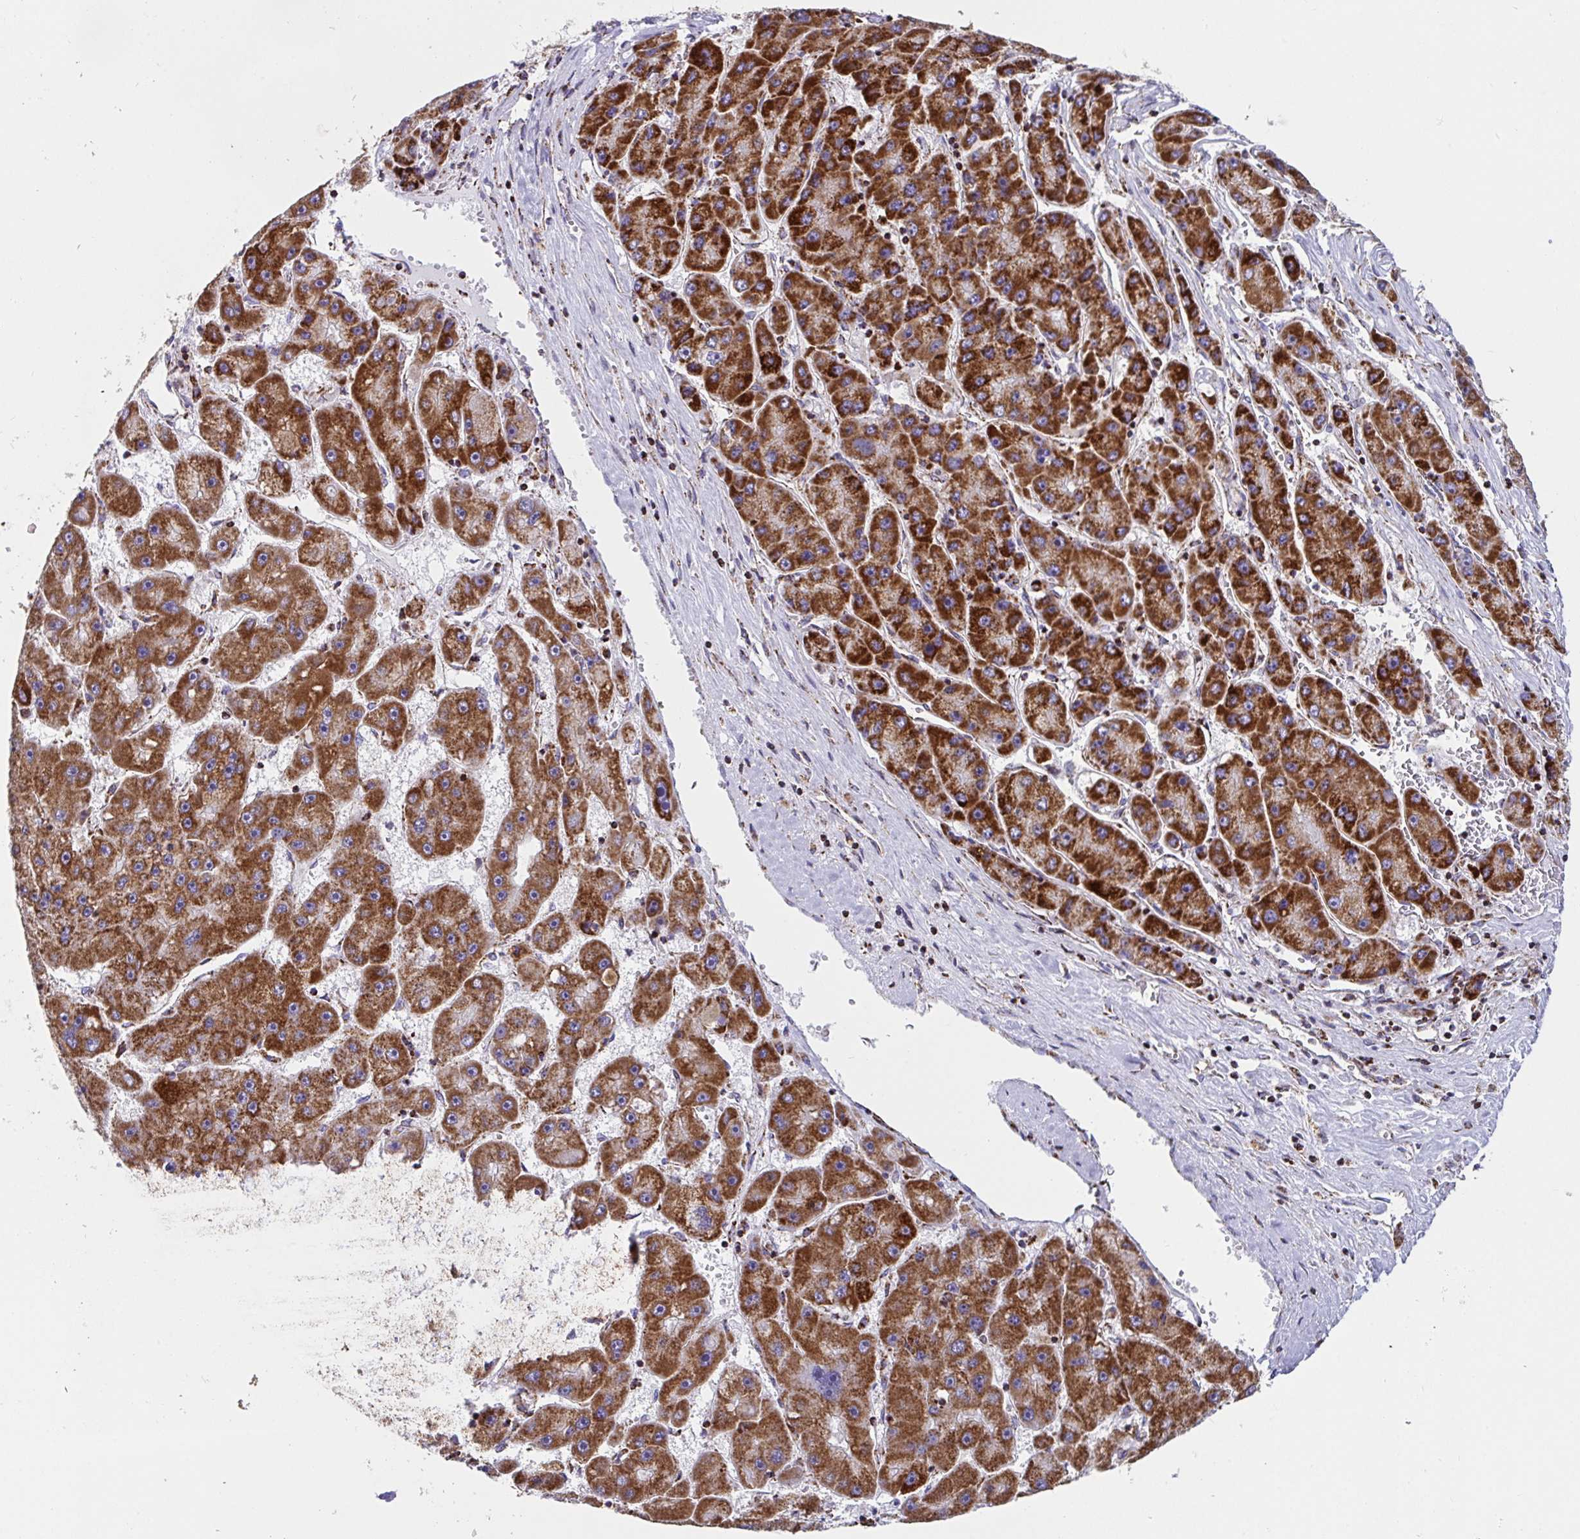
{"staining": {"intensity": "strong", "quantity": ">75%", "location": "cytoplasmic/membranous"}, "tissue": "liver cancer", "cell_type": "Tumor cells", "image_type": "cancer", "snomed": [{"axis": "morphology", "description": "Carcinoma, Hepatocellular, NOS"}, {"axis": "topography", "description": "Liver"}], "caption": "IHC staining of liver hepatocellular carcinoma, which displays high levels of strong cytoplasmic/membranous expression in about >75% of tumor cells indicating strong cytoplasmic/membranous protein staining. The staining was performed using DAB (3,3'-diaminobenzidine) (brown) for protein detection and nuclei were counterstained in hematoxylin (blue).", "gene": "ATP5MJ", "patient": {"sex": "female", "age": 61}}